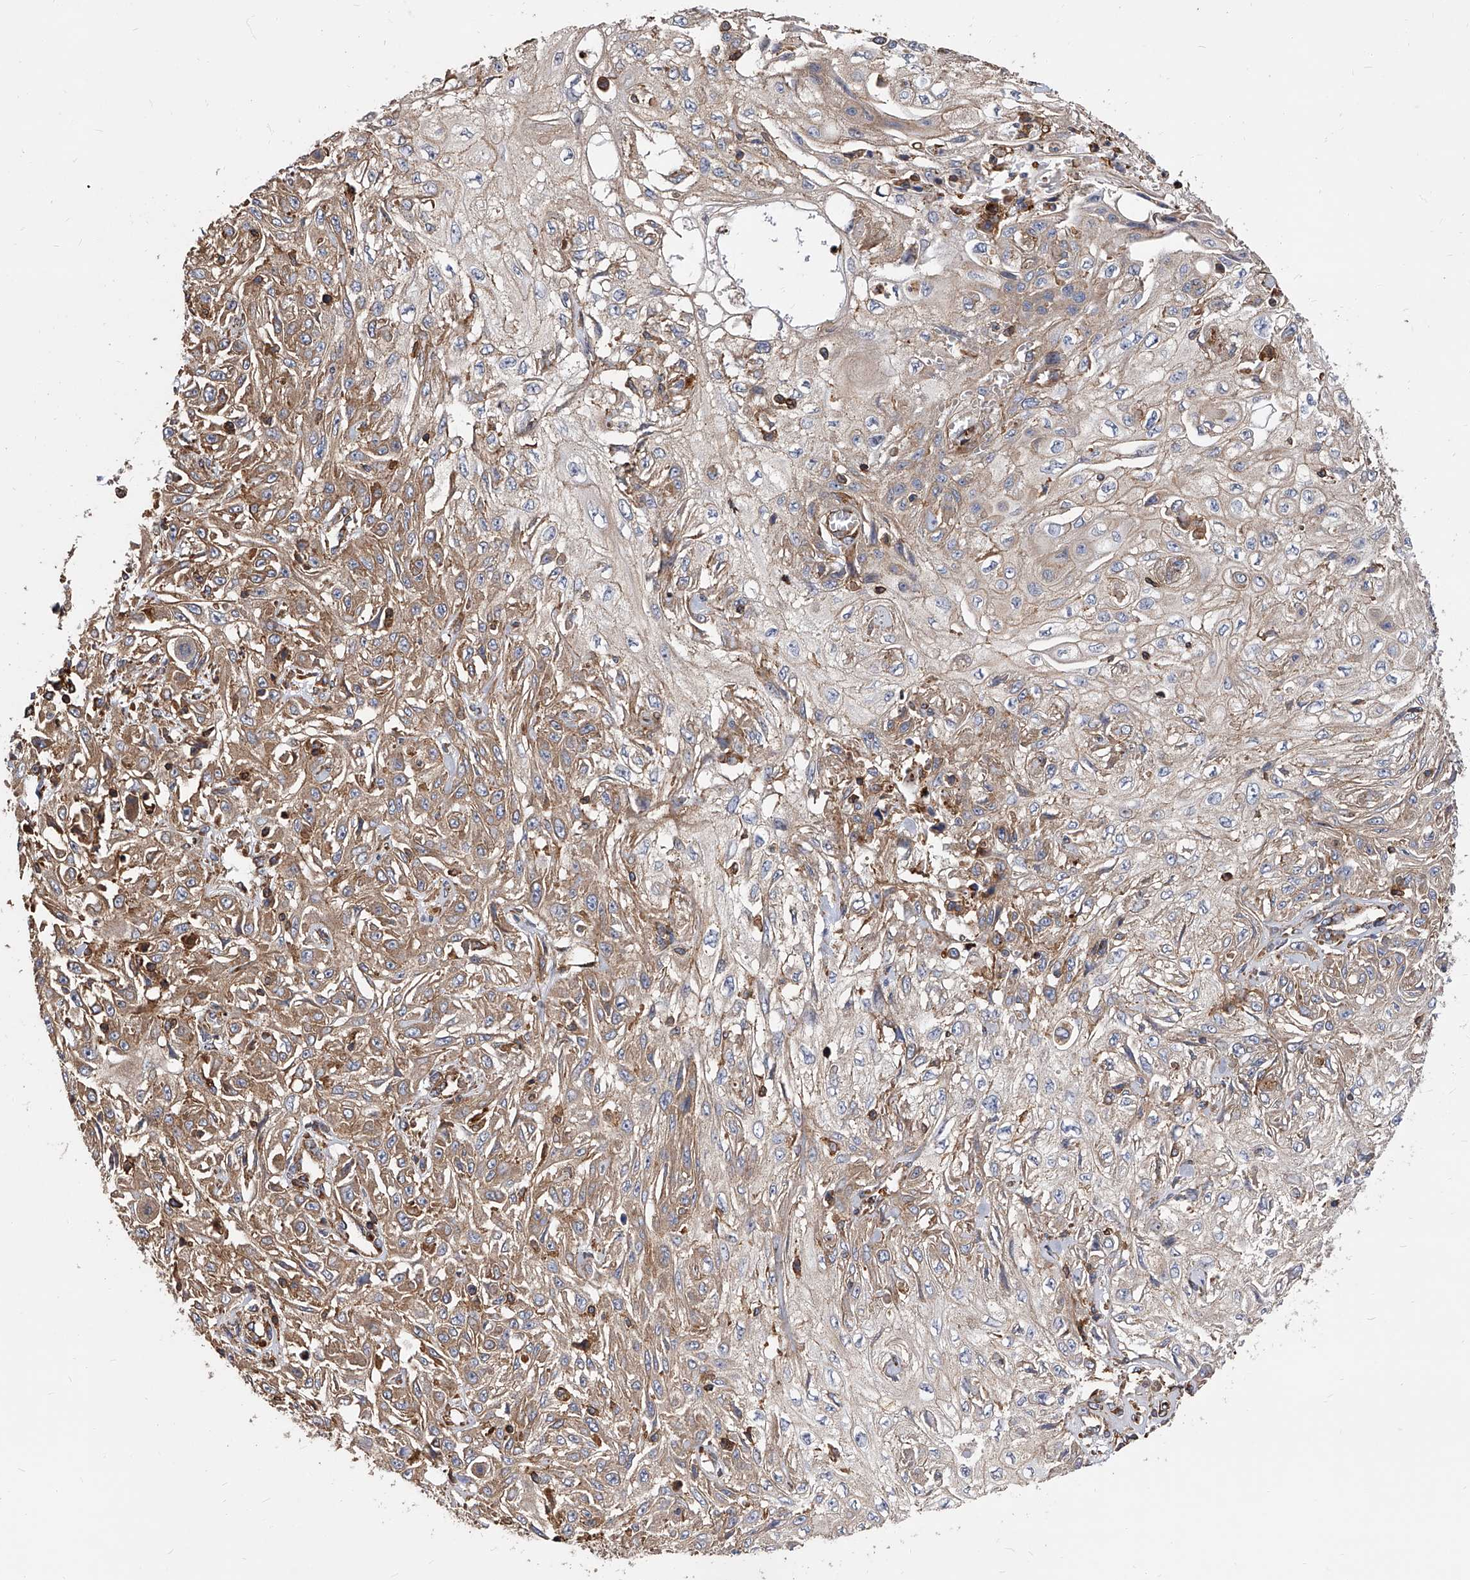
{"staining": {"intensity": "moderate", "quantity": ">75%", "location": "cytoplasmic/membranous"}, "tissue": "skin cancer", "cell_type": "Tumor cells", "image_type": "cancer", "snomed": [{"axis": "morphology", "description": "Squamous cell carcinoma, NOS"}, {"axis": "morphology", "description": "Squamous cell carcinoma, metastatic, NOS"}, {"axis": "topography", "description": "Skin"}, {"axis": "topography", "description": "Lymph node"}], "caption": "Skin cancer stained with a protein marker reveals moderate staining in tumor cells.", "gene": "PISD", "patient": {"sex": "male", "age": 75}}